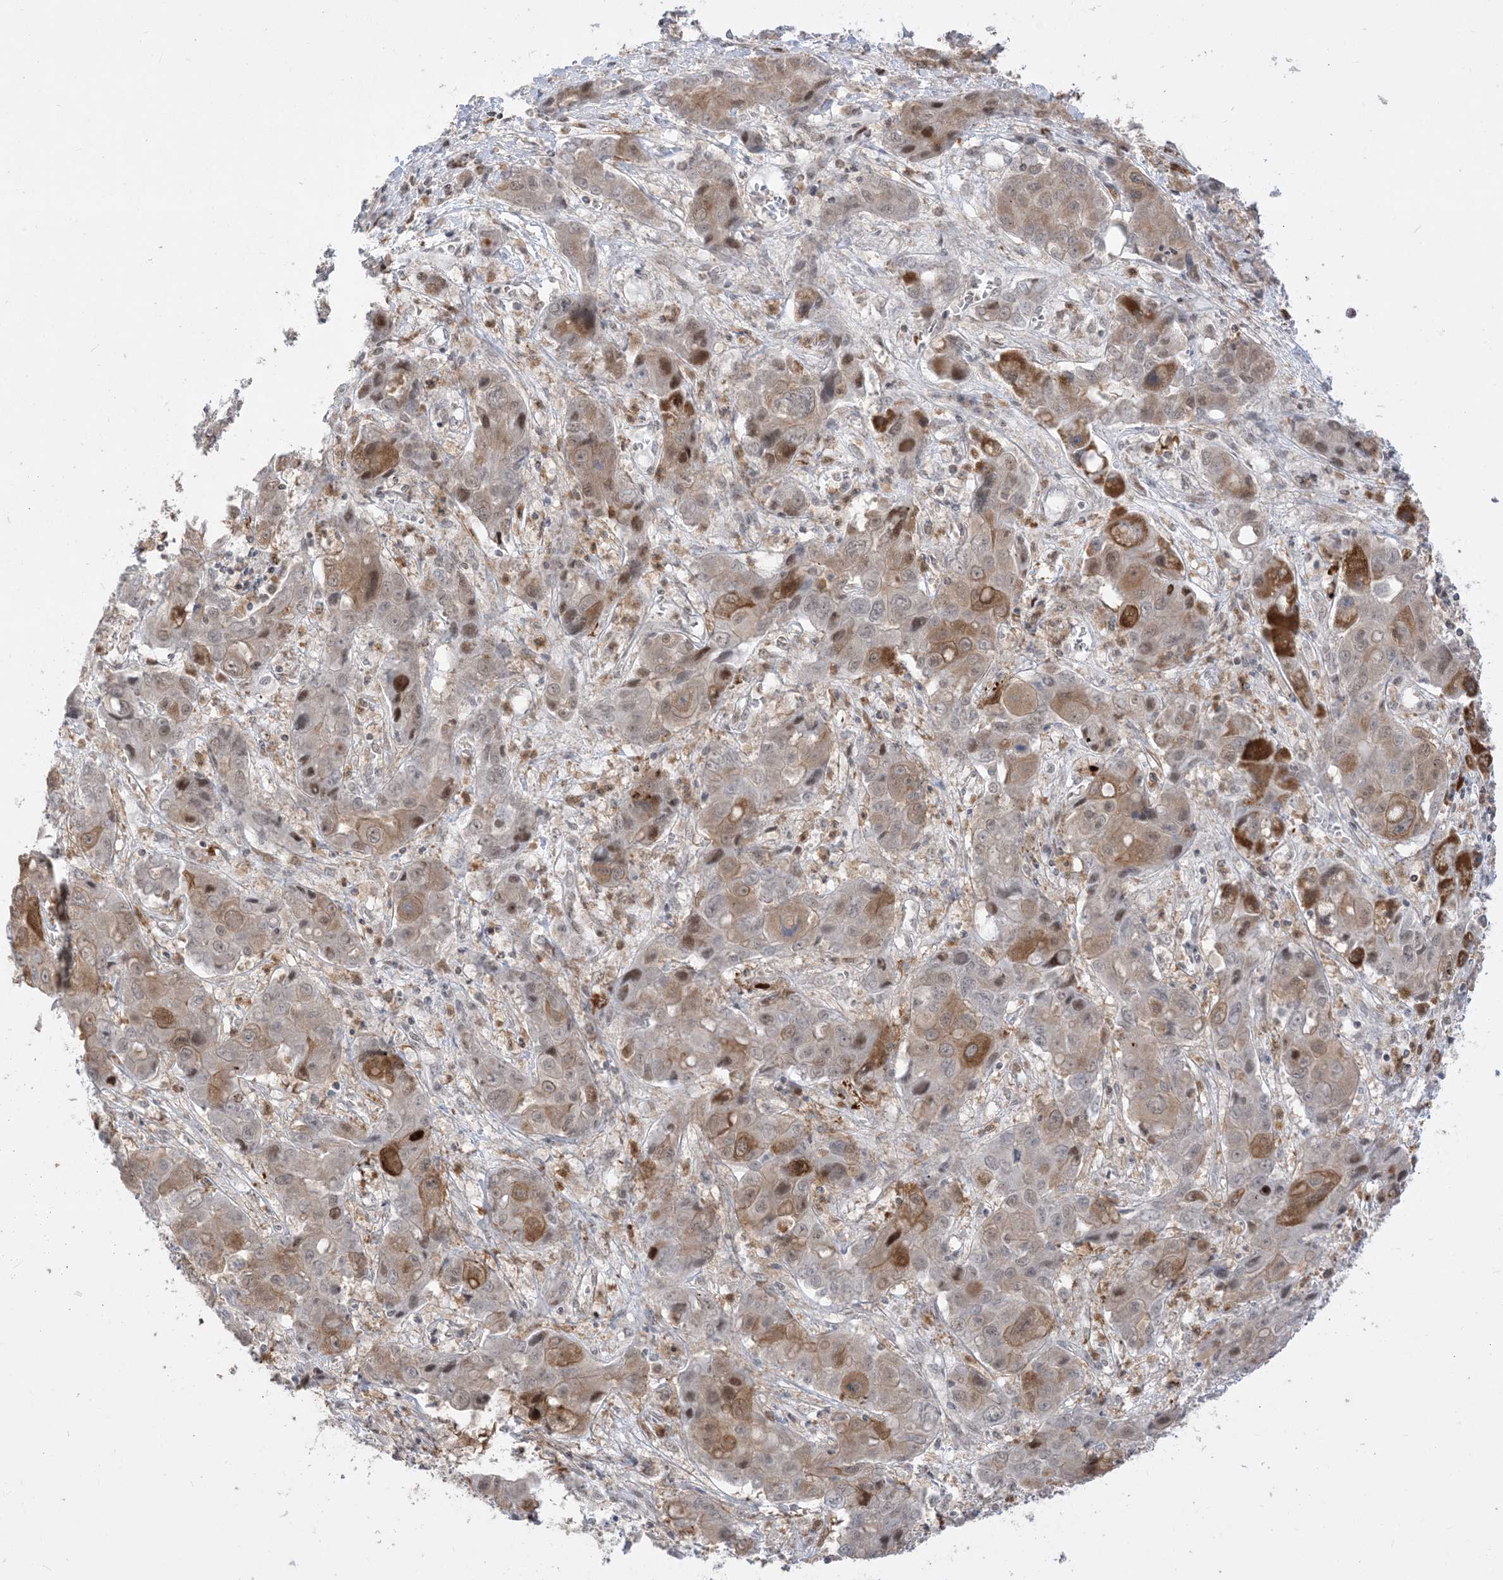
{"staining": {"intensity": "moderate", "quantity": "25%-75%", "location": "cytoplasmic/membranous,nuclear"}, "tissue": "liver cancer", "cell_type": "Tumor cells", "image_type": "cancer", "snomed": [{"axis": "morphology", "description": "Cholangiocarcinoma"}, {"axis": "topography", "description": "Liver"}], "caption": "There is medium levels of moderate cytoplasmic/membranous and nuclear staining in tumor cells of liver cancer, as demonstrated by immunohistochemical staining (brown color).", "gene": "KANSL3", "patient": {"sex": "male", "age": 67}}